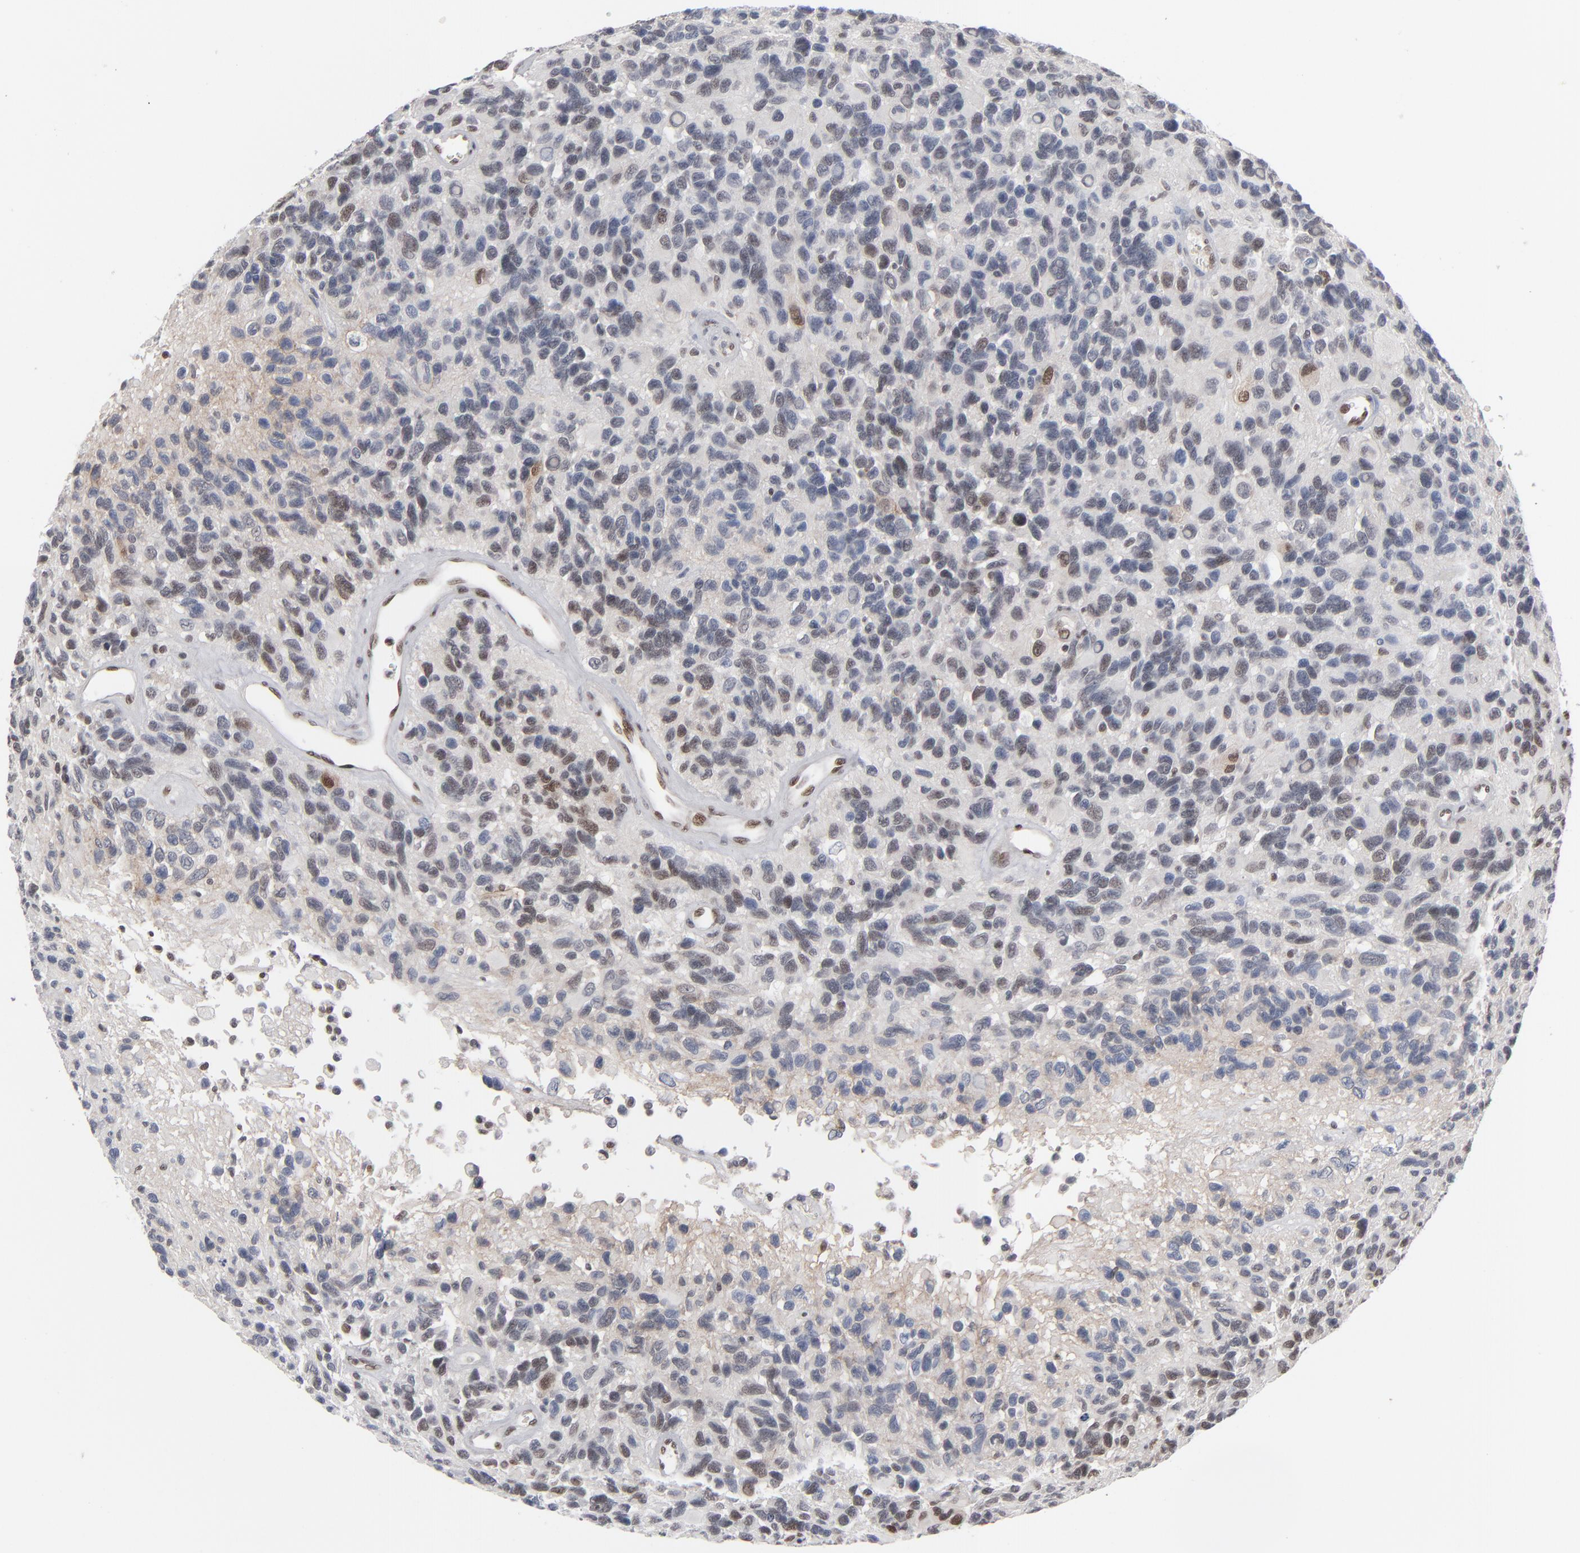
{"staining": {"intensity": "weak", "quantity": "<25%", "location": "nuclear"}, "tissue": "glioma", "cell_type": "Tumor cells", "image_type": "cancer", "snomed": [{"axis": "morphology", "description": "Glioma, malignant, High grade"}, {"axis": "topography", "description": "Brain"}], "caption": "Immunohistochemistry image of neoplastic tissue: human malignant glioma (high-grade) stained with DAB (3,3'-diaminobenzidine) reveals no significant protein positivity in tumor cells.", "gene": "IRF9", "patient": {"sex": "male", "age": 77}}